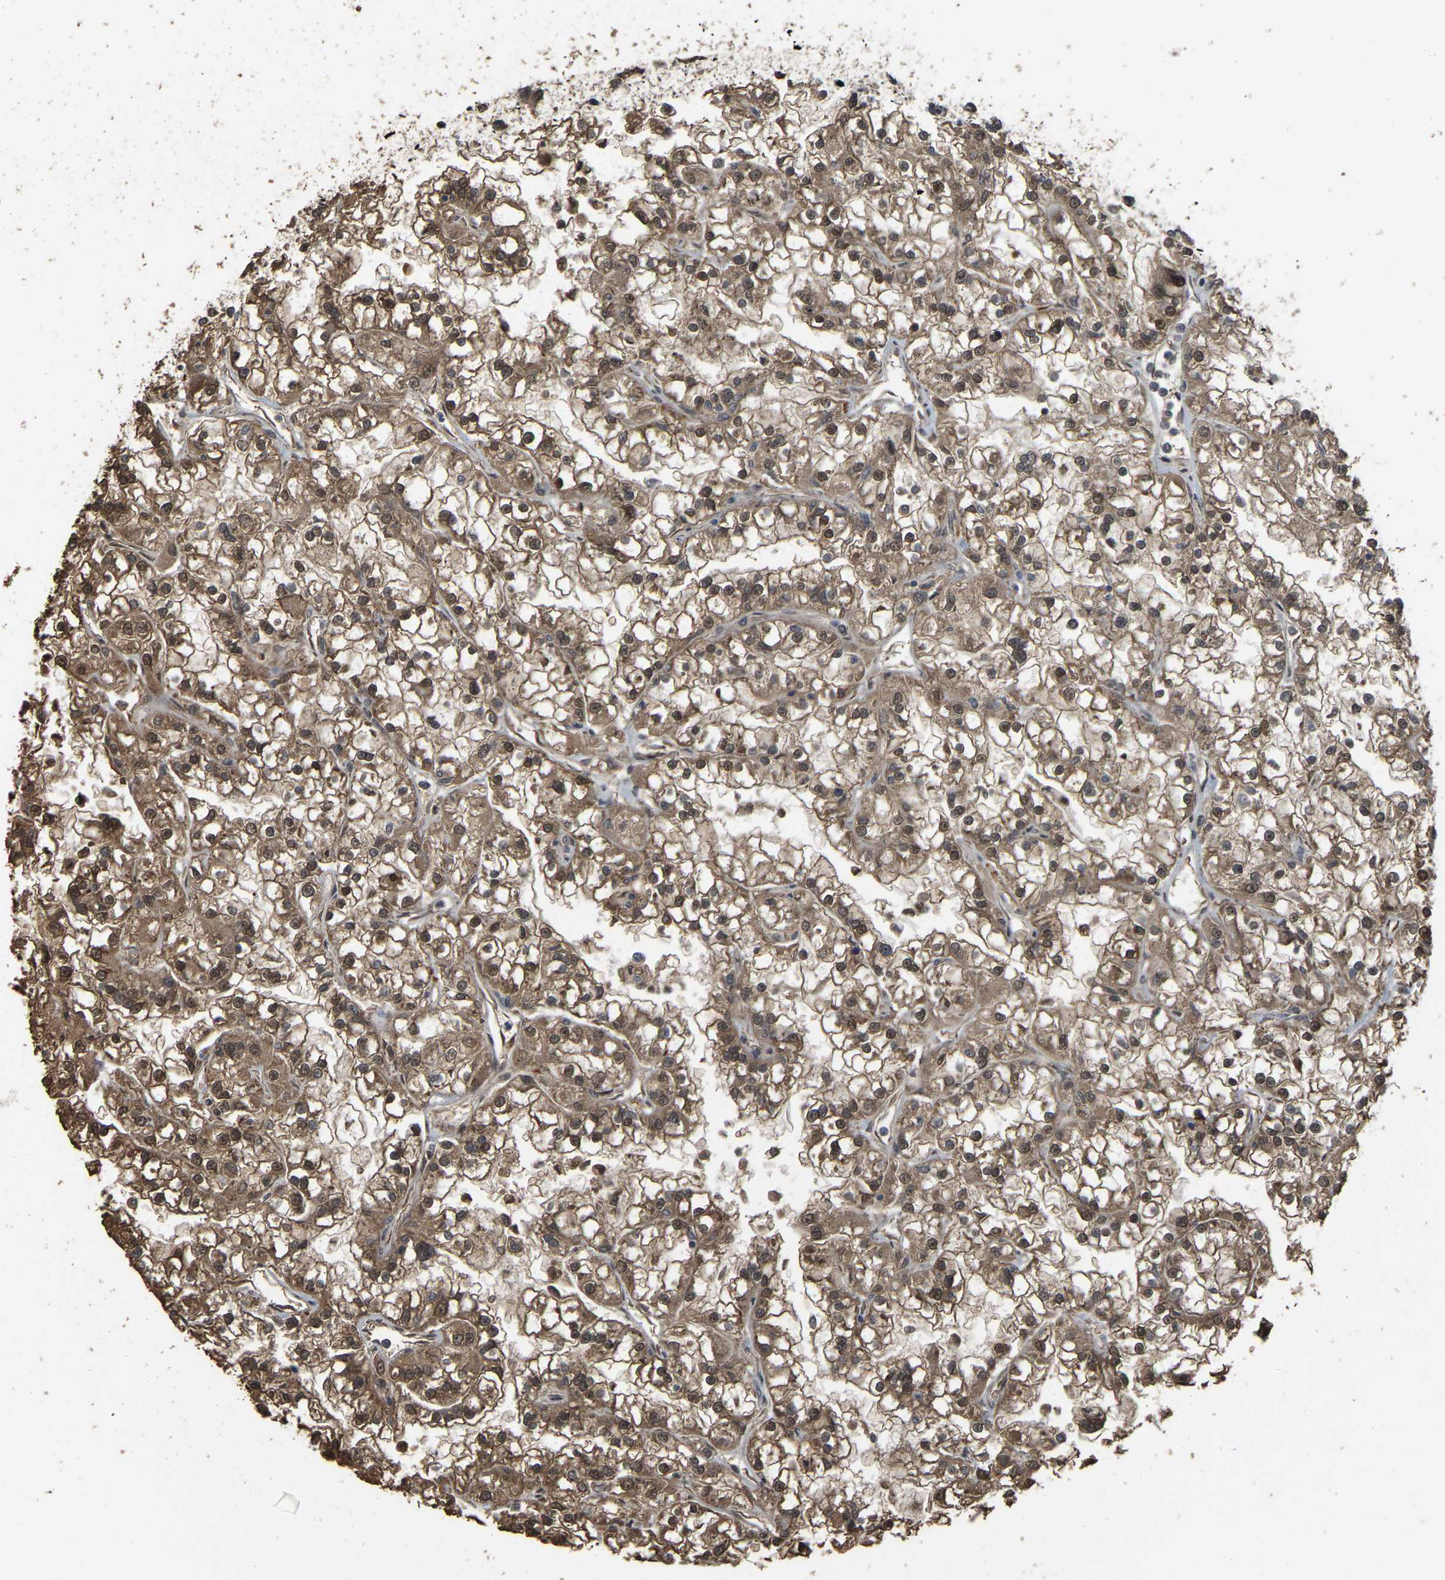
{"staining": {"intensity": "moderate", "quantity": ">75%", "location": "cytoplasmic/membranous"}, "tissue": "renal cancer", "cell_type": "Tumor cells", "image_type": "cancer", "snomed": [{"axis": "morphology", "description": "Adenocarcinoma, NOS"}, {"axis": "topography", "description": "Kidney"}], "caption": "A brown stain shows moderate cytoplasmic/membranous staining of a protein in human renal adenocarcinoma tumor cells.", "gene": "ARHGAP23", "patient": {"sex": "female", "age": 52}}